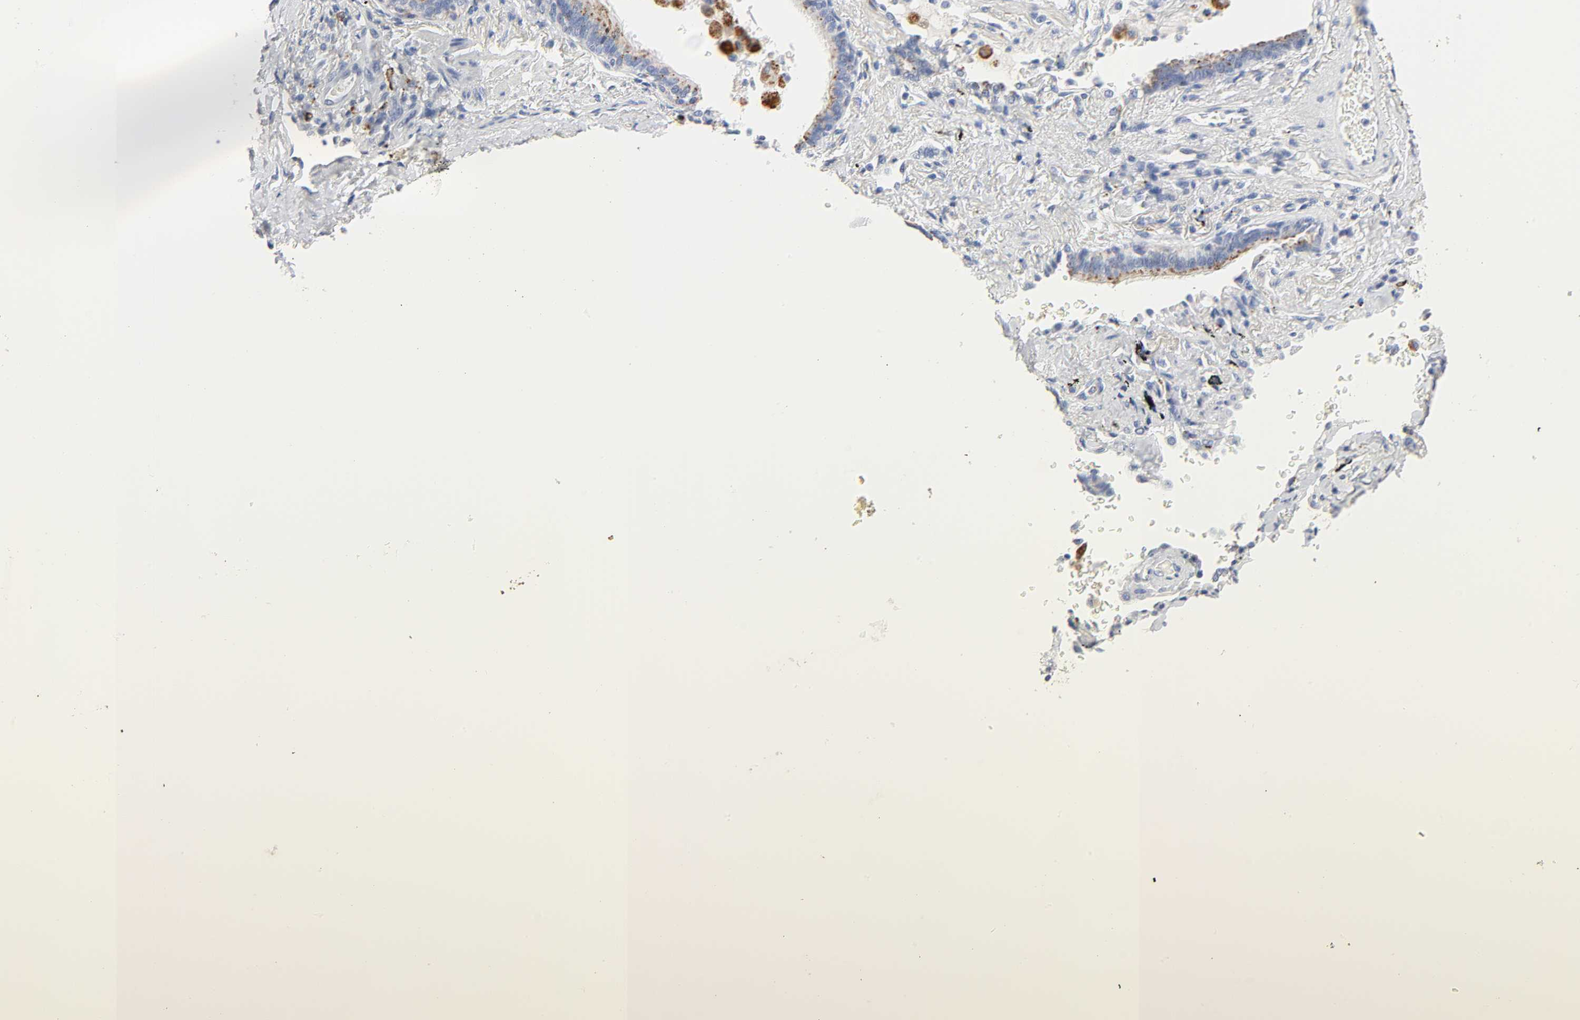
{"staining": {"intensity": "moderate", "quantity": "25%-75%", "location": "cytoplasmic/membranous"}, "tissue": "lung cancer", "cell_type": "Tumor cells", "image_type": "cancer", "snomed": [{"axis": "morphology", "description": "Adenocarcinoma, NOS"}, {"axis": "topography", "description": "Lung"}], "caption": "Tumor cells display medium levels of moderate cytoplasmic/membranous staining in approximately 25%-75% of cells in human lung cancer. Using DAB (brown) and hematoxylin (blue) stains, captured at high magnification using brightfield microscopy.", "gene": "PLP1", "patient": {"sex": "female", "age": 64}}